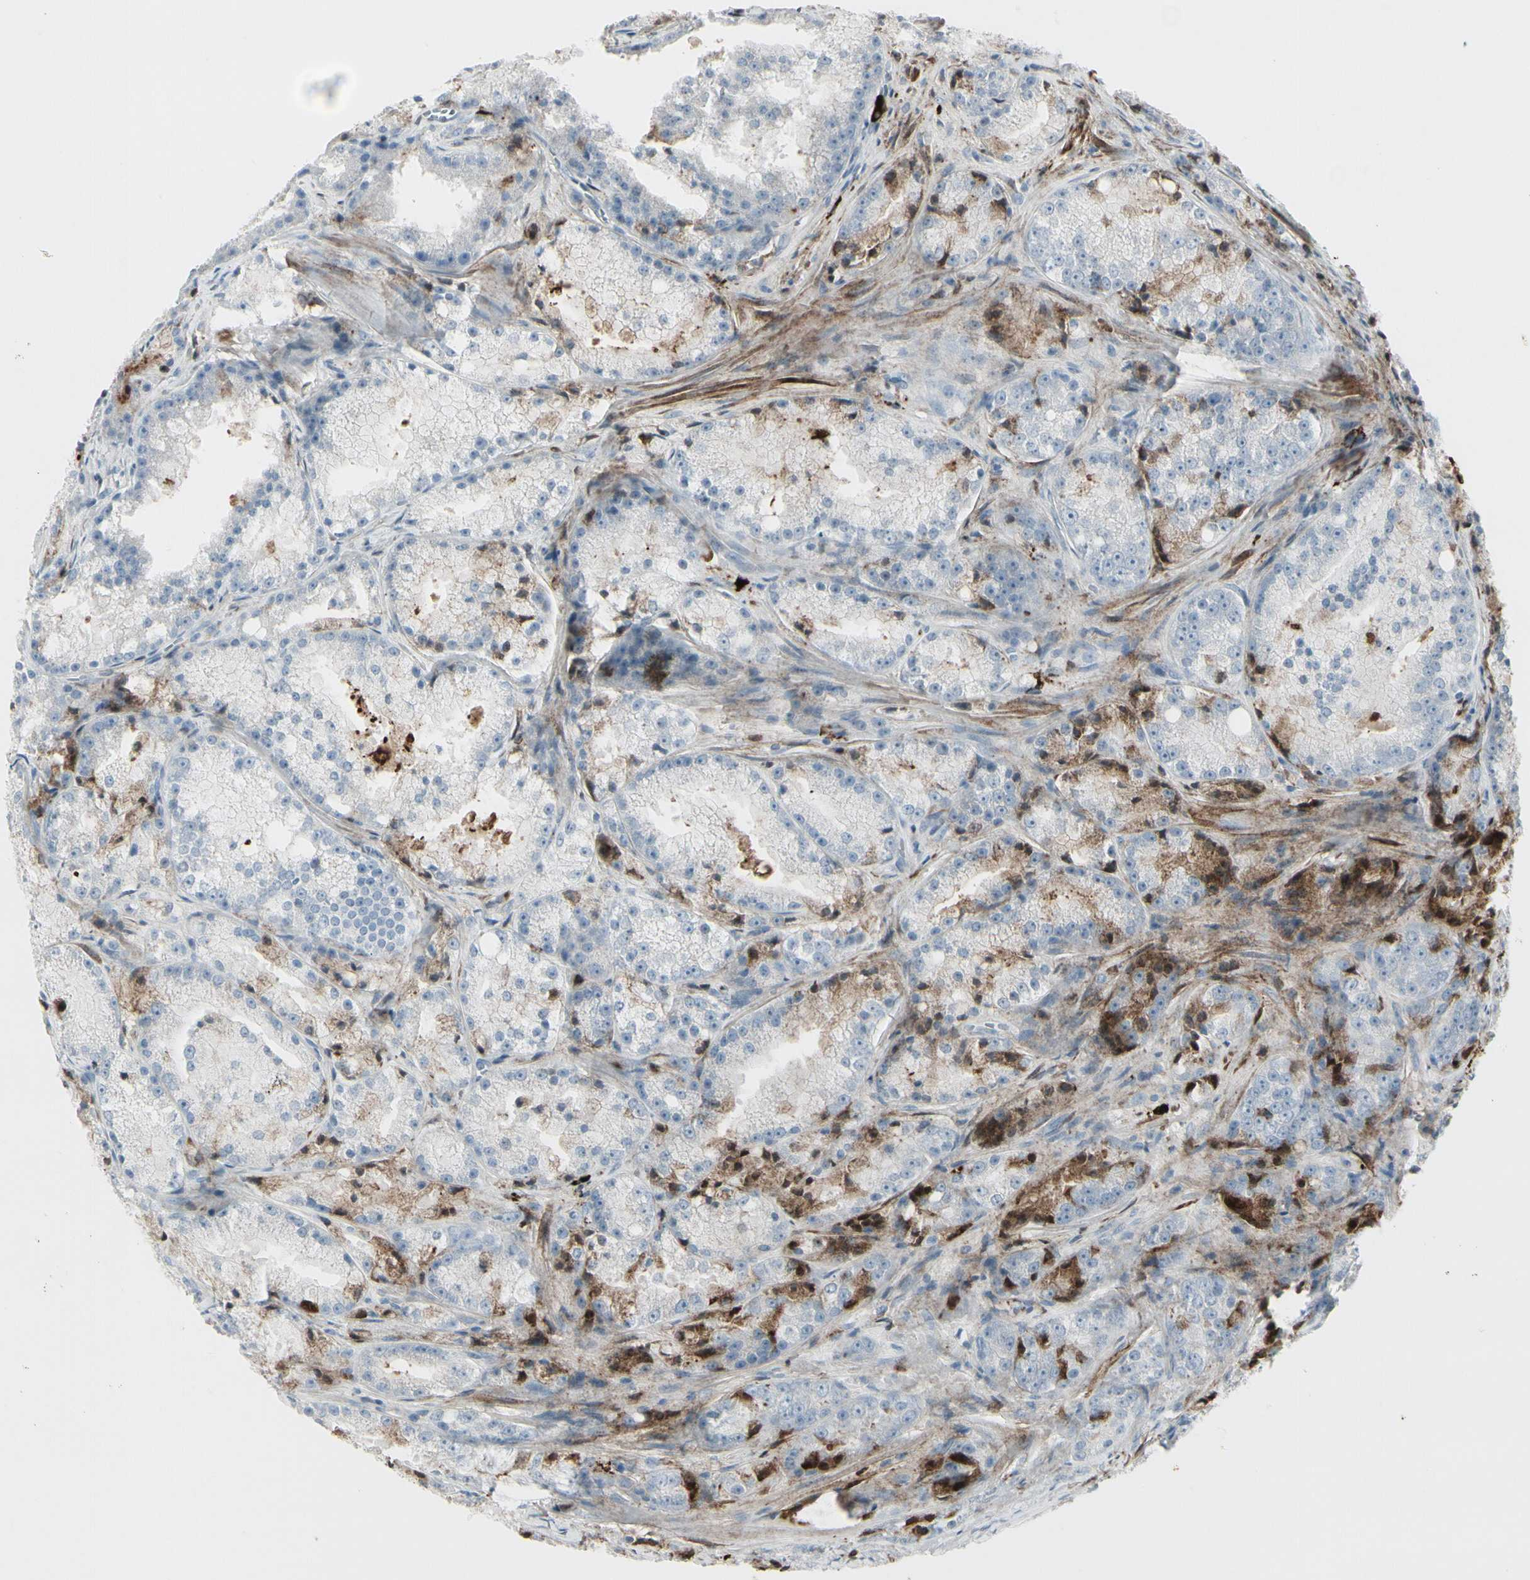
{"staining": {"intensity": "negative", "quantity": "none", "location": "none"}, "tissue": "prostate cancer", "cell_type": "Tumor cells", "image_type": "cancer", "snomed": [{"axis": "morphology", "description": "Adenocarcinoma, Low grade"}, {"axis": "topography", "description": "Prostate"}], "caption": "The image exhibits no staining of tumor cells in adenocarcinoma (low-grade) (prostate).", "gene": "IGHG1", "patient": {"sex": "male", "age": 64}}